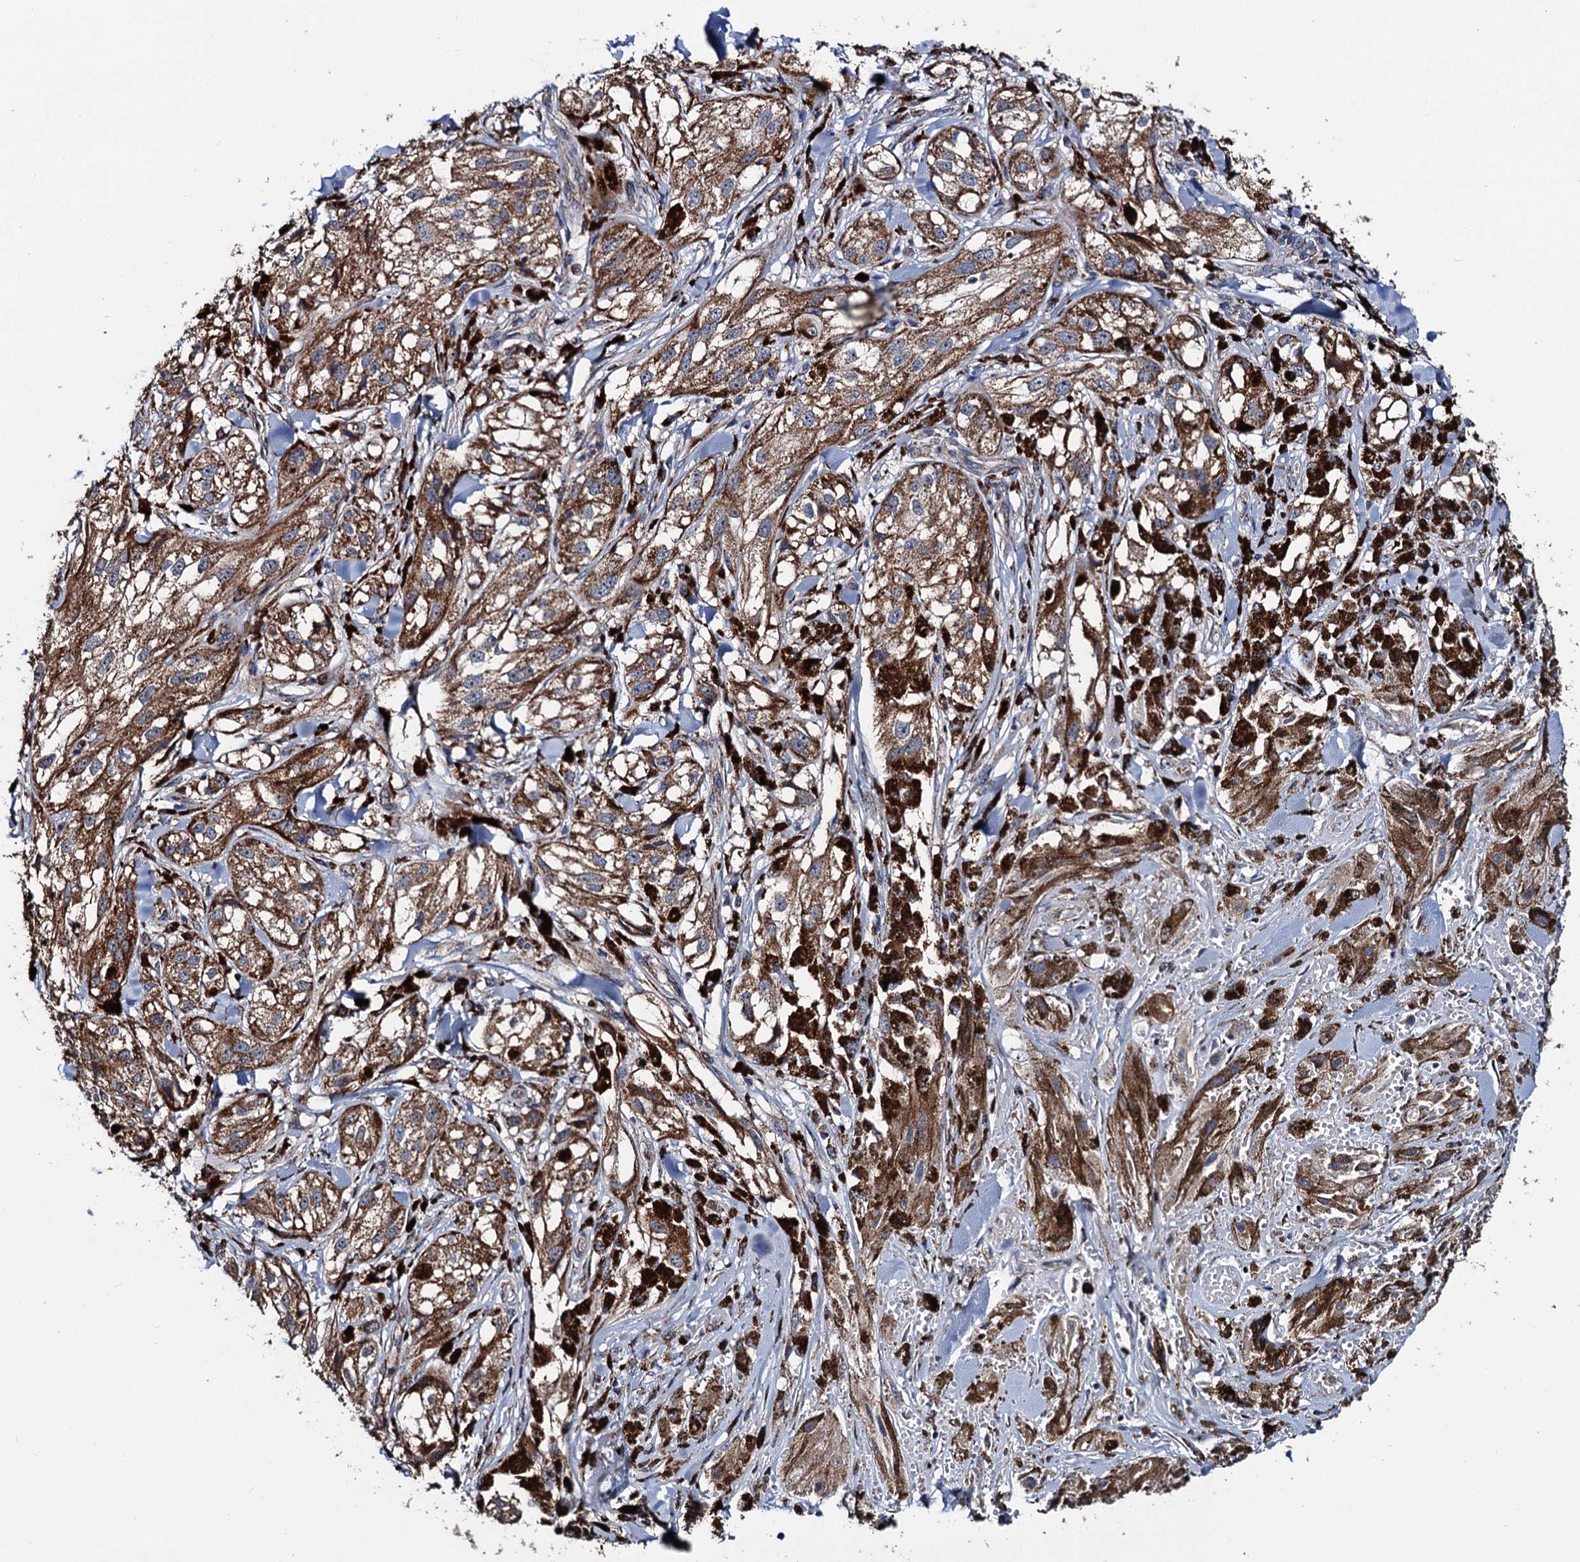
{"staining": {"intensity": "moderate", "quantity": ">75%", "location": "cytoplasmic/membranous"}, "tissue": "melanoma", "cell_type": "Tumor cells", "image_type": "cancer", "snomed": [{"axis": "morphology", "description": "Malignant melanoma, NOS"}, {"axis": "topography", "description": "Skin"}], "caption": "Immunohistochemical staining of human malignant melanoma reveals moderate cytoplasmic/membranous protein positivity in approximately >75% of tumor cells.", "gene": "PTCD3", "patient": {"sex": "male", "age": 88}}